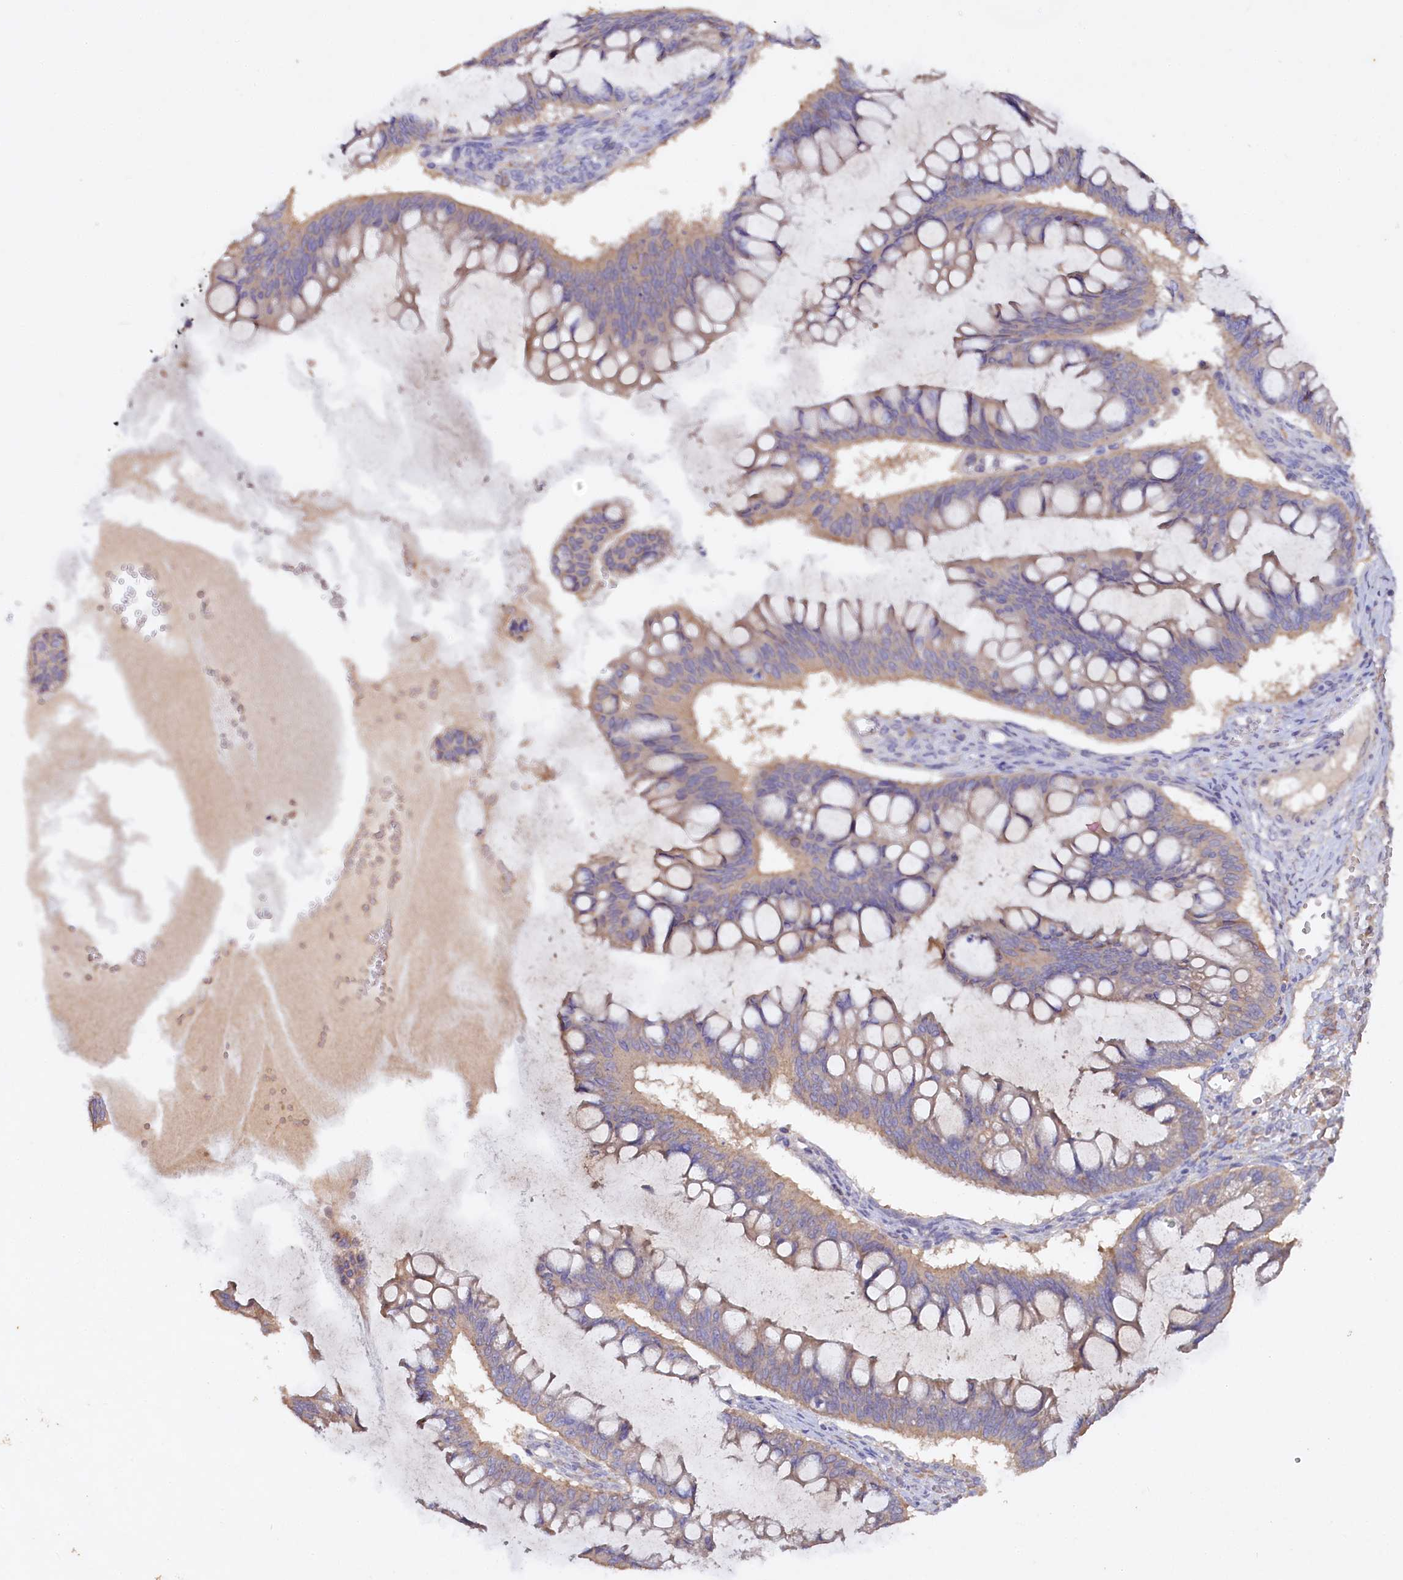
{"staining": {"intensity": "weak", "quantity": ">75%", "location": "cytoplasmic/membranous"}, "tissue": "ovarian cancer", "cell_type": "Tumor cells", "image_type": "cancer", "snomed": [{"axis": "morphology", "description": "Cystadenocarcinoma, mucinous, NOS"}, {"axis": "topography", "description": "Ovary"}], "caption": "IHC of ovarian mucinous cystadenocarcinoma demonstrates low levels of weak cytoplasmic/membranous staining in about >75% of tumor cells. The staining was performed using DAB, with brown indicating positive protein expression. Nuclei are stained blue with hematoxylin.", "gene": "ETFBKMT", "patient": {"sex": "female", "age": 73}}